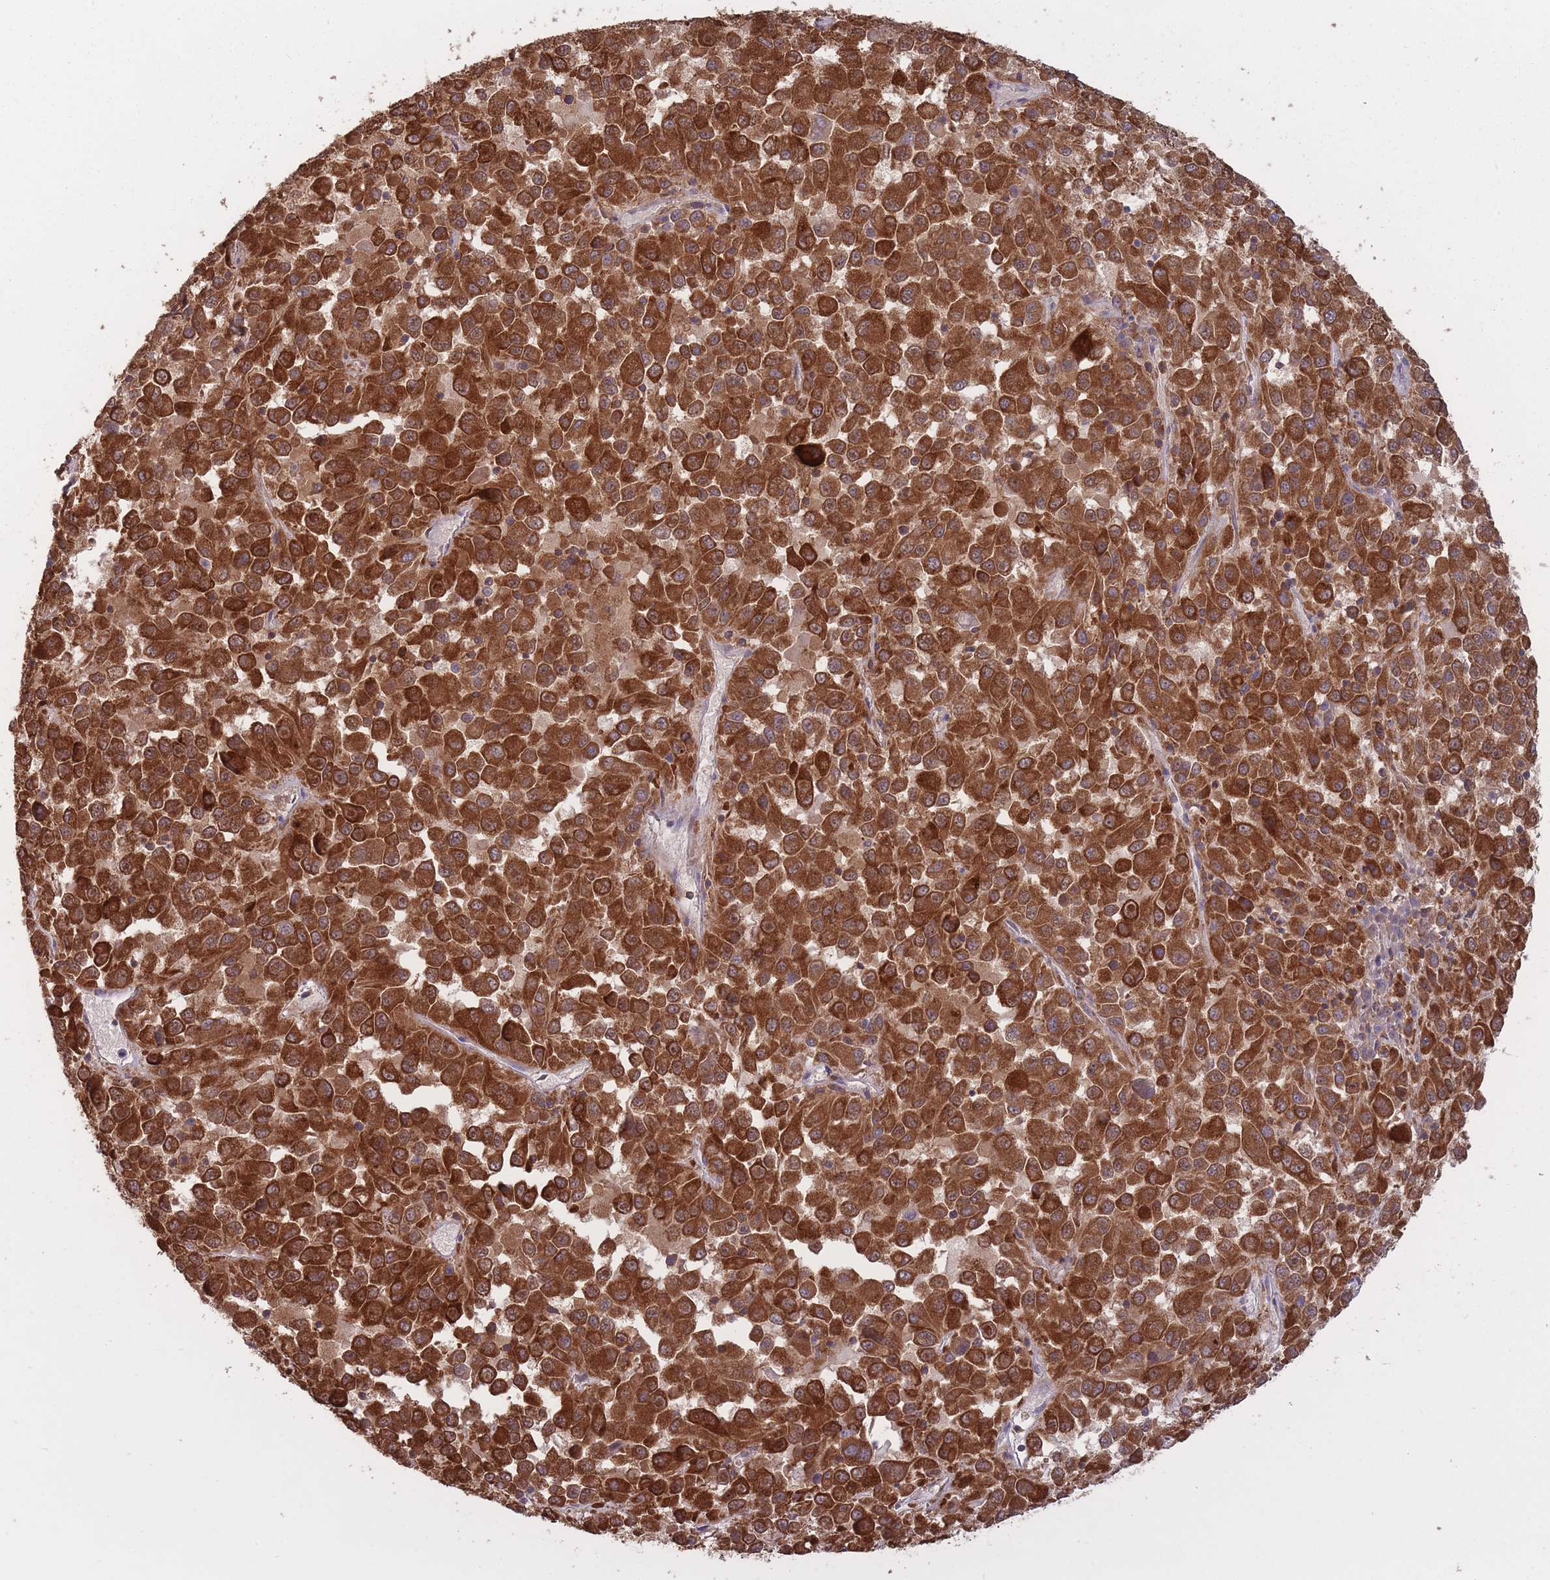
{"staining": {"intensity": "strong", "quantity": ">75%", "location": "cytoplasmic/membranous"}, "tissue": "melanoma", "cell_type": "Tumor cells", "image_type": "cancer", "snomed": [{"axis": "morphology", "description": "Malignant melanoma, Metastatic site"}, {"axis": "topography", "description": "Lung"}], "caption": "This is a photomicrograph of immunohistochemistry (IHC) staining of malignant melanoma (metastatic site), which shows strong positivity in the cytoplasmic/membranous of tumor cells.", "gene": "GMIP", "patient": {"sex": "male", "age": 64}}